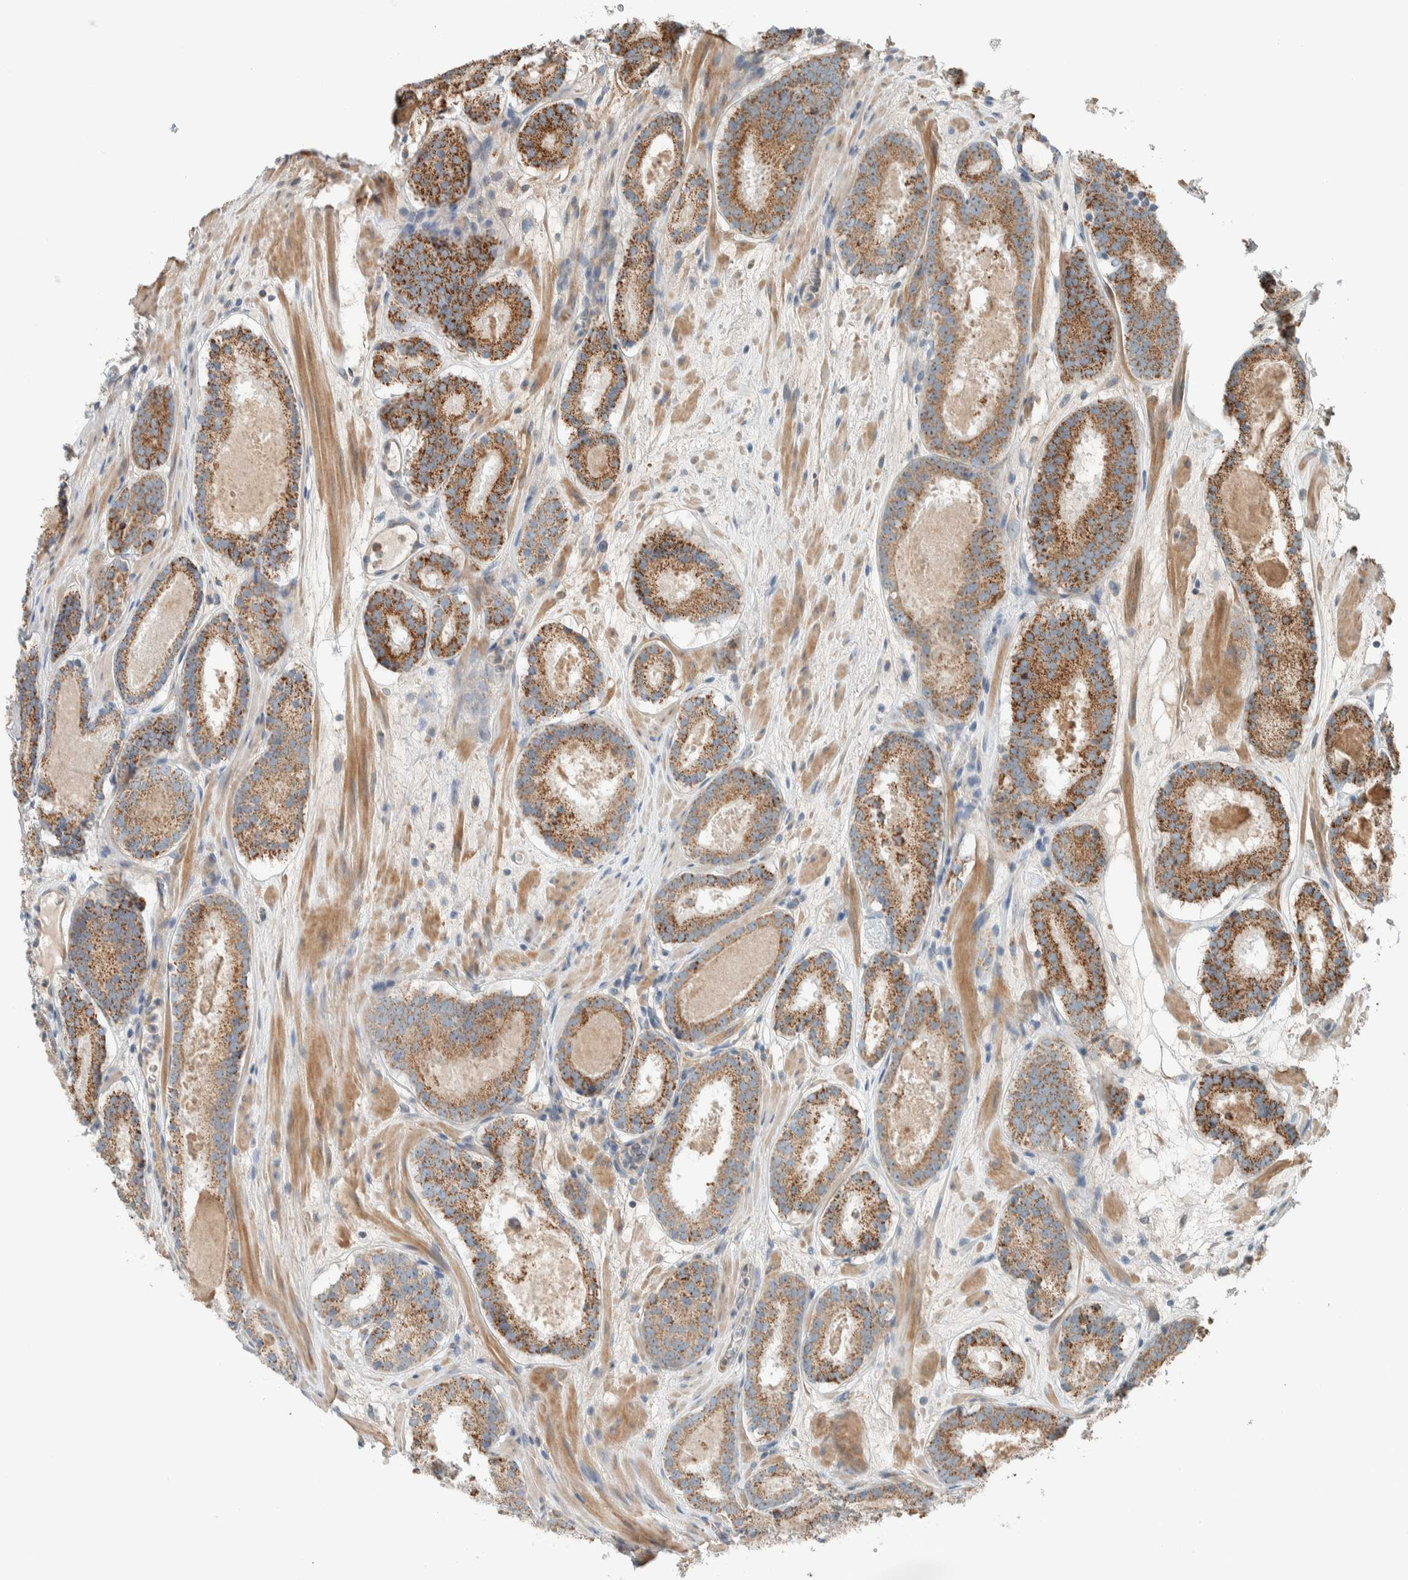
{"staining": {"intensity": "moderate", "quantity": ">75%", "location": "cytoplasmic/membranous"}, "tissue": "prostate cancer", "cell_type": "Tumor cells", "image_type": "cancer", "snomed": [{"axis": "morphology", "description": "Adenocarcinoma, Low grade"}, {"axis": "topography", "description": "Prostate"}], "caption": "Immunohistochemistry (IHC) of prostate cancer demonstrates medium levels of moderate cytoplasmic/membranous expression in about >75% of tumor cells.", "gene": "SLFN12L", "patient": {"sex": "male", "age": 69}}